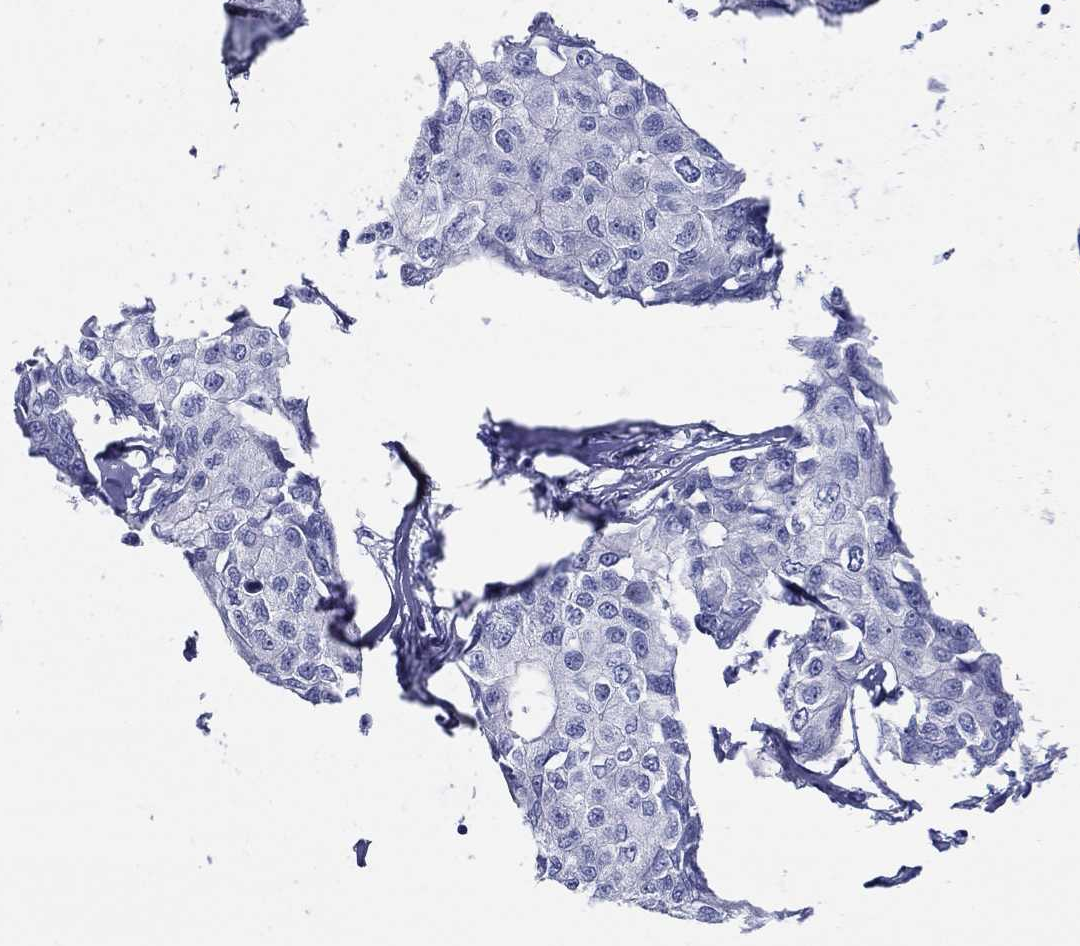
{"staining": {"intensity": "negative", "quantity": "none", "location": "none"}, "tissue": "breast cancer", "cell_type": "Tumor cells", "image_type": "cancer", "snomed": [{"axis": "morphology", "description": "Duct carcinoma"}, {"axis": "topography", "description": "Breast"}], "caption": "Micrograph shows no protein staining in tumor cells of breast cancer (infiltrating ductal carcinoma) tissue.", "gene": "CRYGS", "patient": {"sex": "female", "age": 80}}